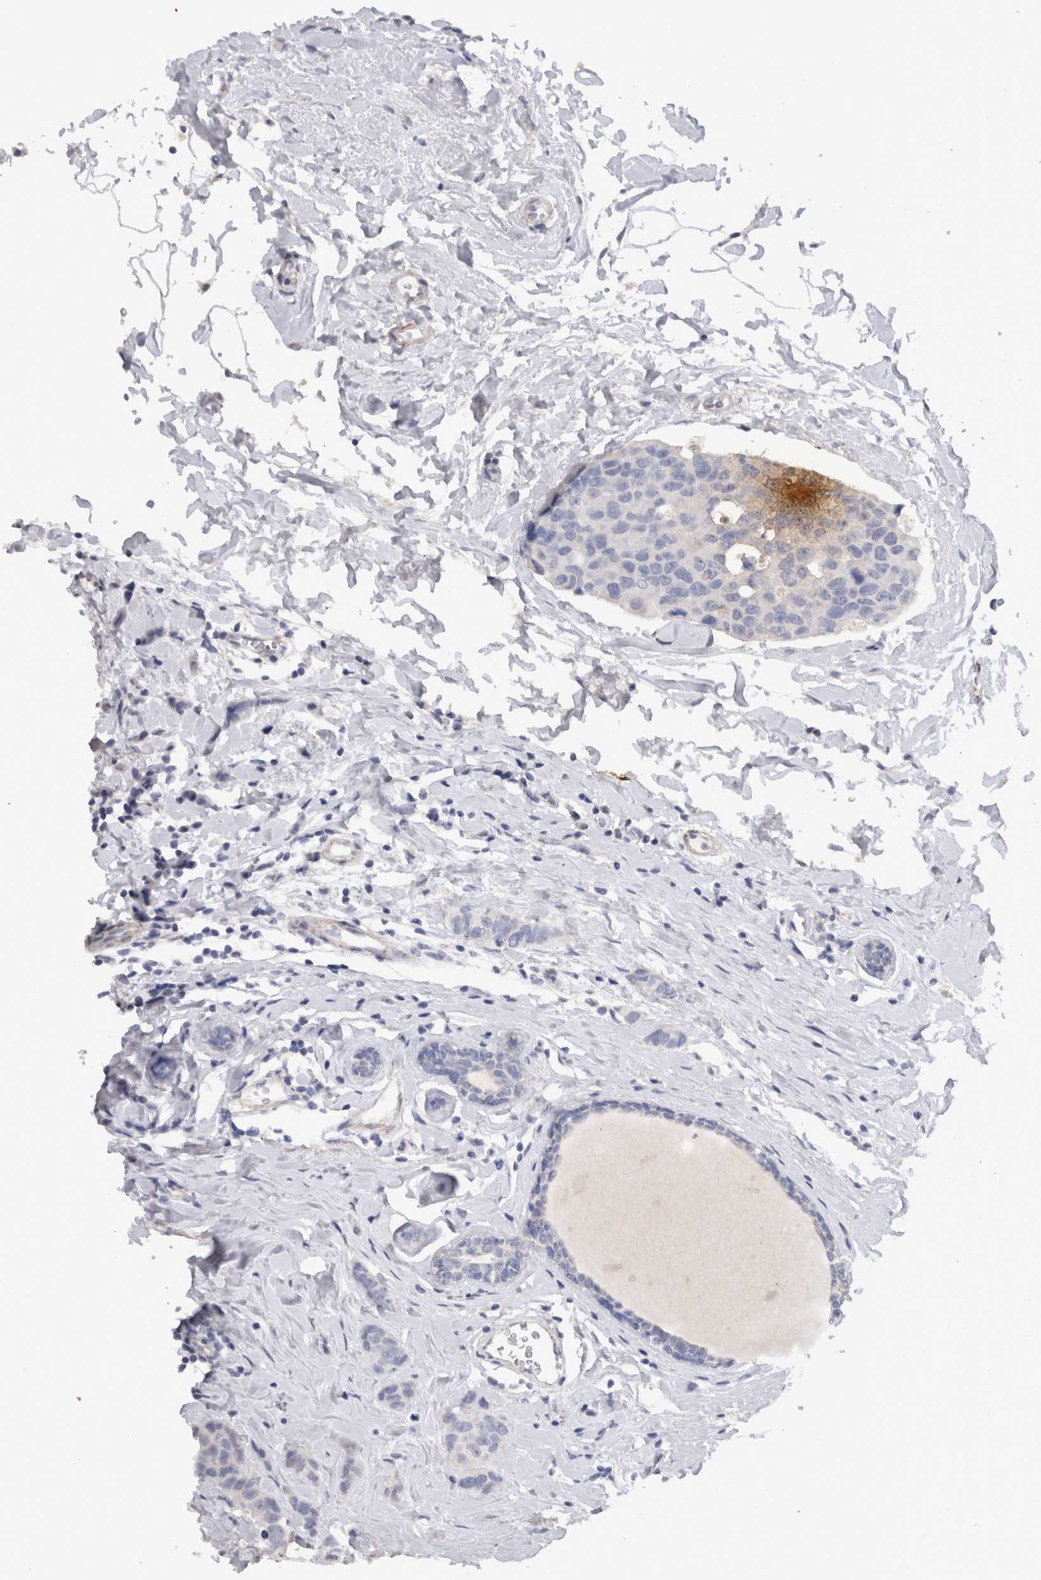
{"staining": {"intensity": "negative", "quantity": "none", "location": "none"}, "tissue": "breast cancer", "cell_type": "Tumor cells", "image_type": "cancer", "snomed": [{"axis": "morphology", "description": "Normal tissue, NOS"}, {"axis": "morphology", "description": "Duct carcinoma"}, {"axis": "topography", "description": "Breast"}], "caption": "Breast intraductal carcinoma was stained to show a protein in brown. There is no significant staining in tumor cells. The staining was performed using DAB to visualize the protein expression in brown, while the nuclei were stained in blue with hematoxylin (Magnification: 20x).", "gene": "CDH6", "patient": {"sex": "female", "age": 50}}